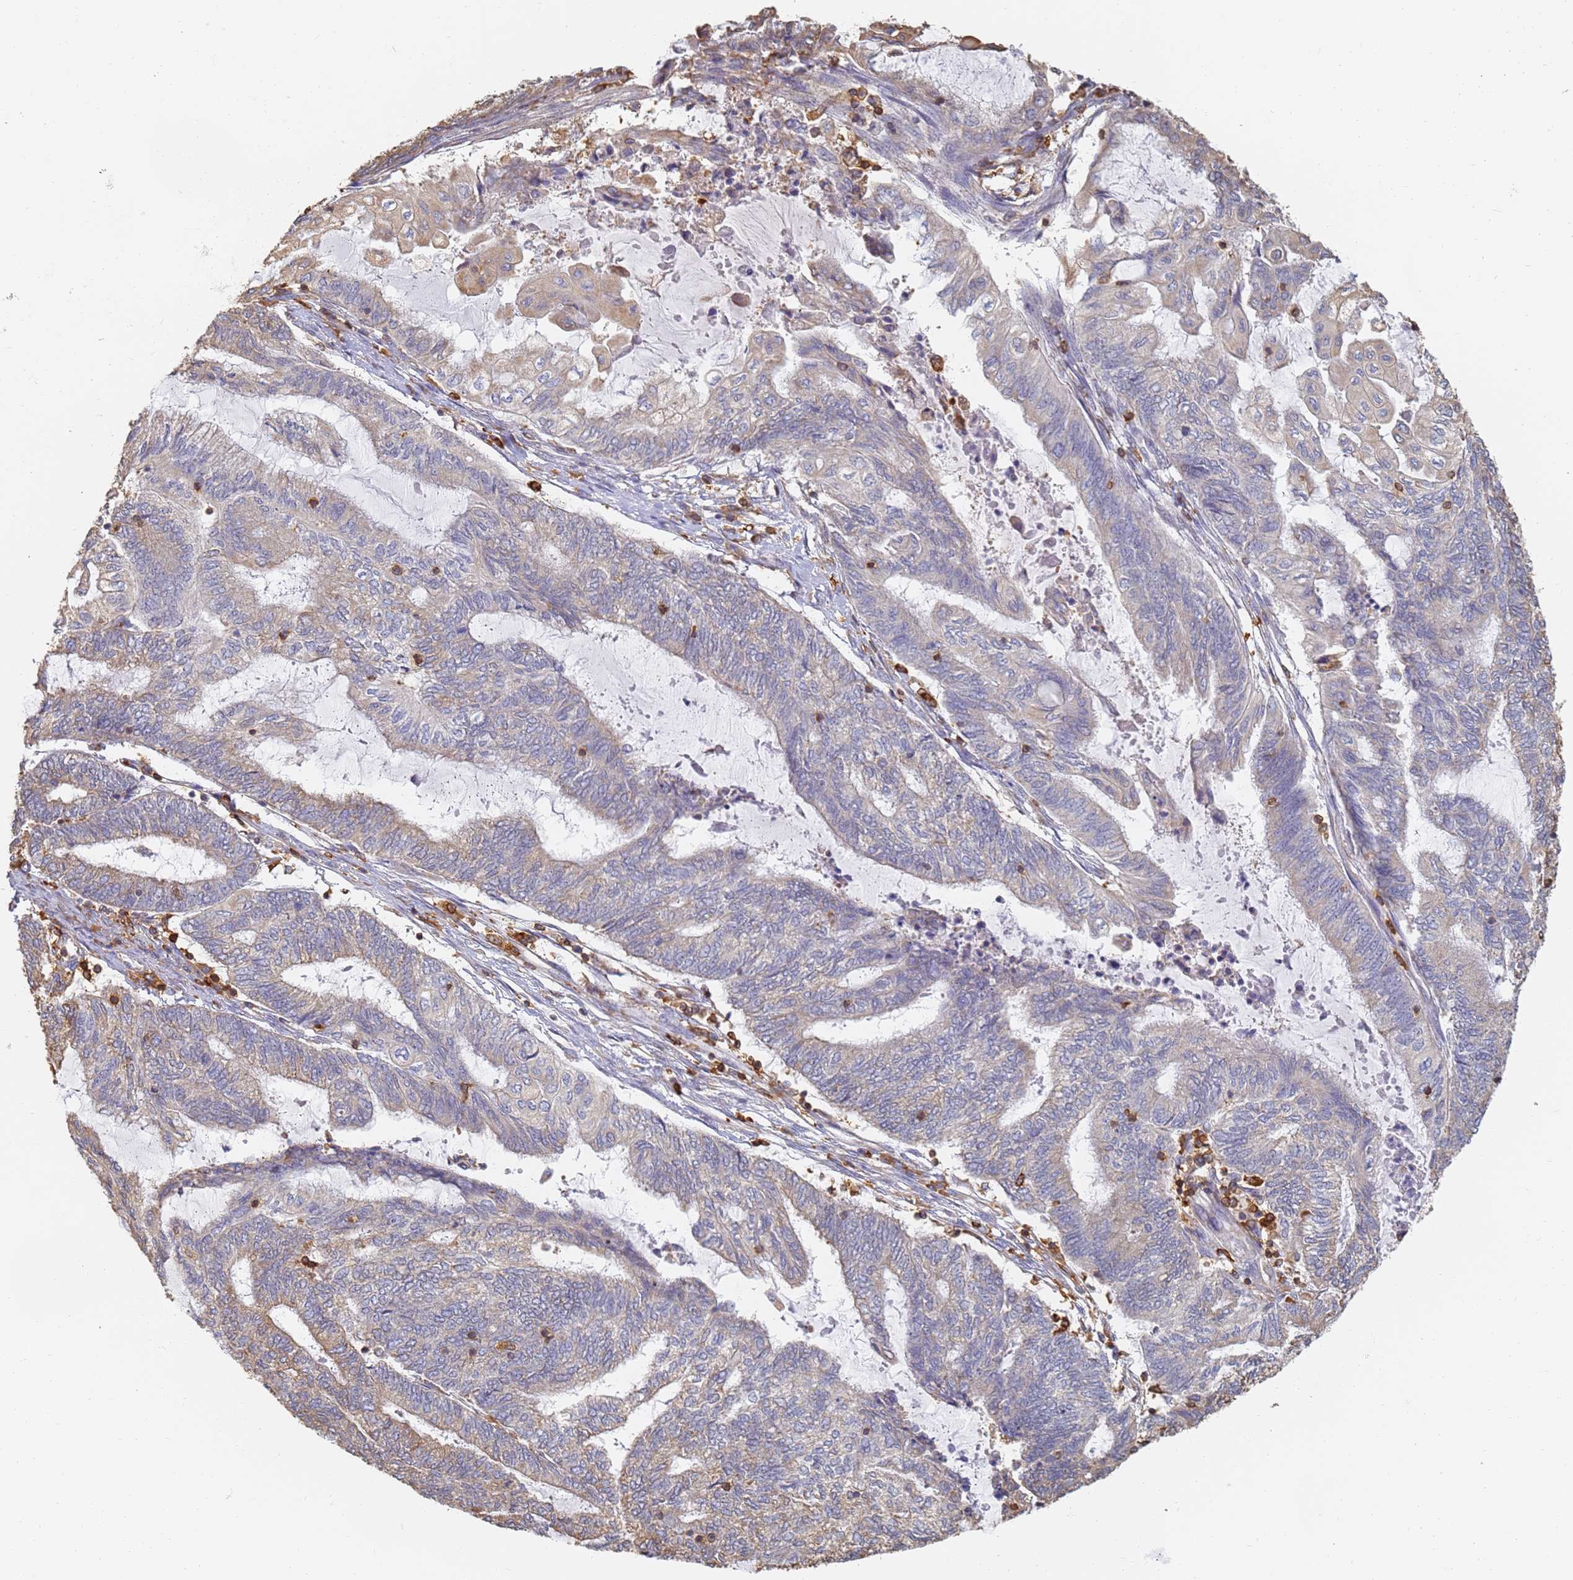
{"staining": {"intensity": "negative", "quantity": "none", "location": "none"}, "tissue": "endometrial cancer", "cell_type": "Tumor cells", "image_type": "cancer", "snomed": [{"axis": "morphology", "description": "Adenocarcinoma, NOS"}, {"axis": "topography", "description": "Uterus"}, {"axis": "topography", "description": "Endometrium"}], "caption": "Histopathology image shows no protein positivity in tumor cells of endometrial cancer (adenocarcinoma) tissue. (DAB immunohistochemistry (IHC) visualized using brightfield microscopy, high magnification).", "gene": "BIN2", "patient": {"sex": "female", "age": 70}}